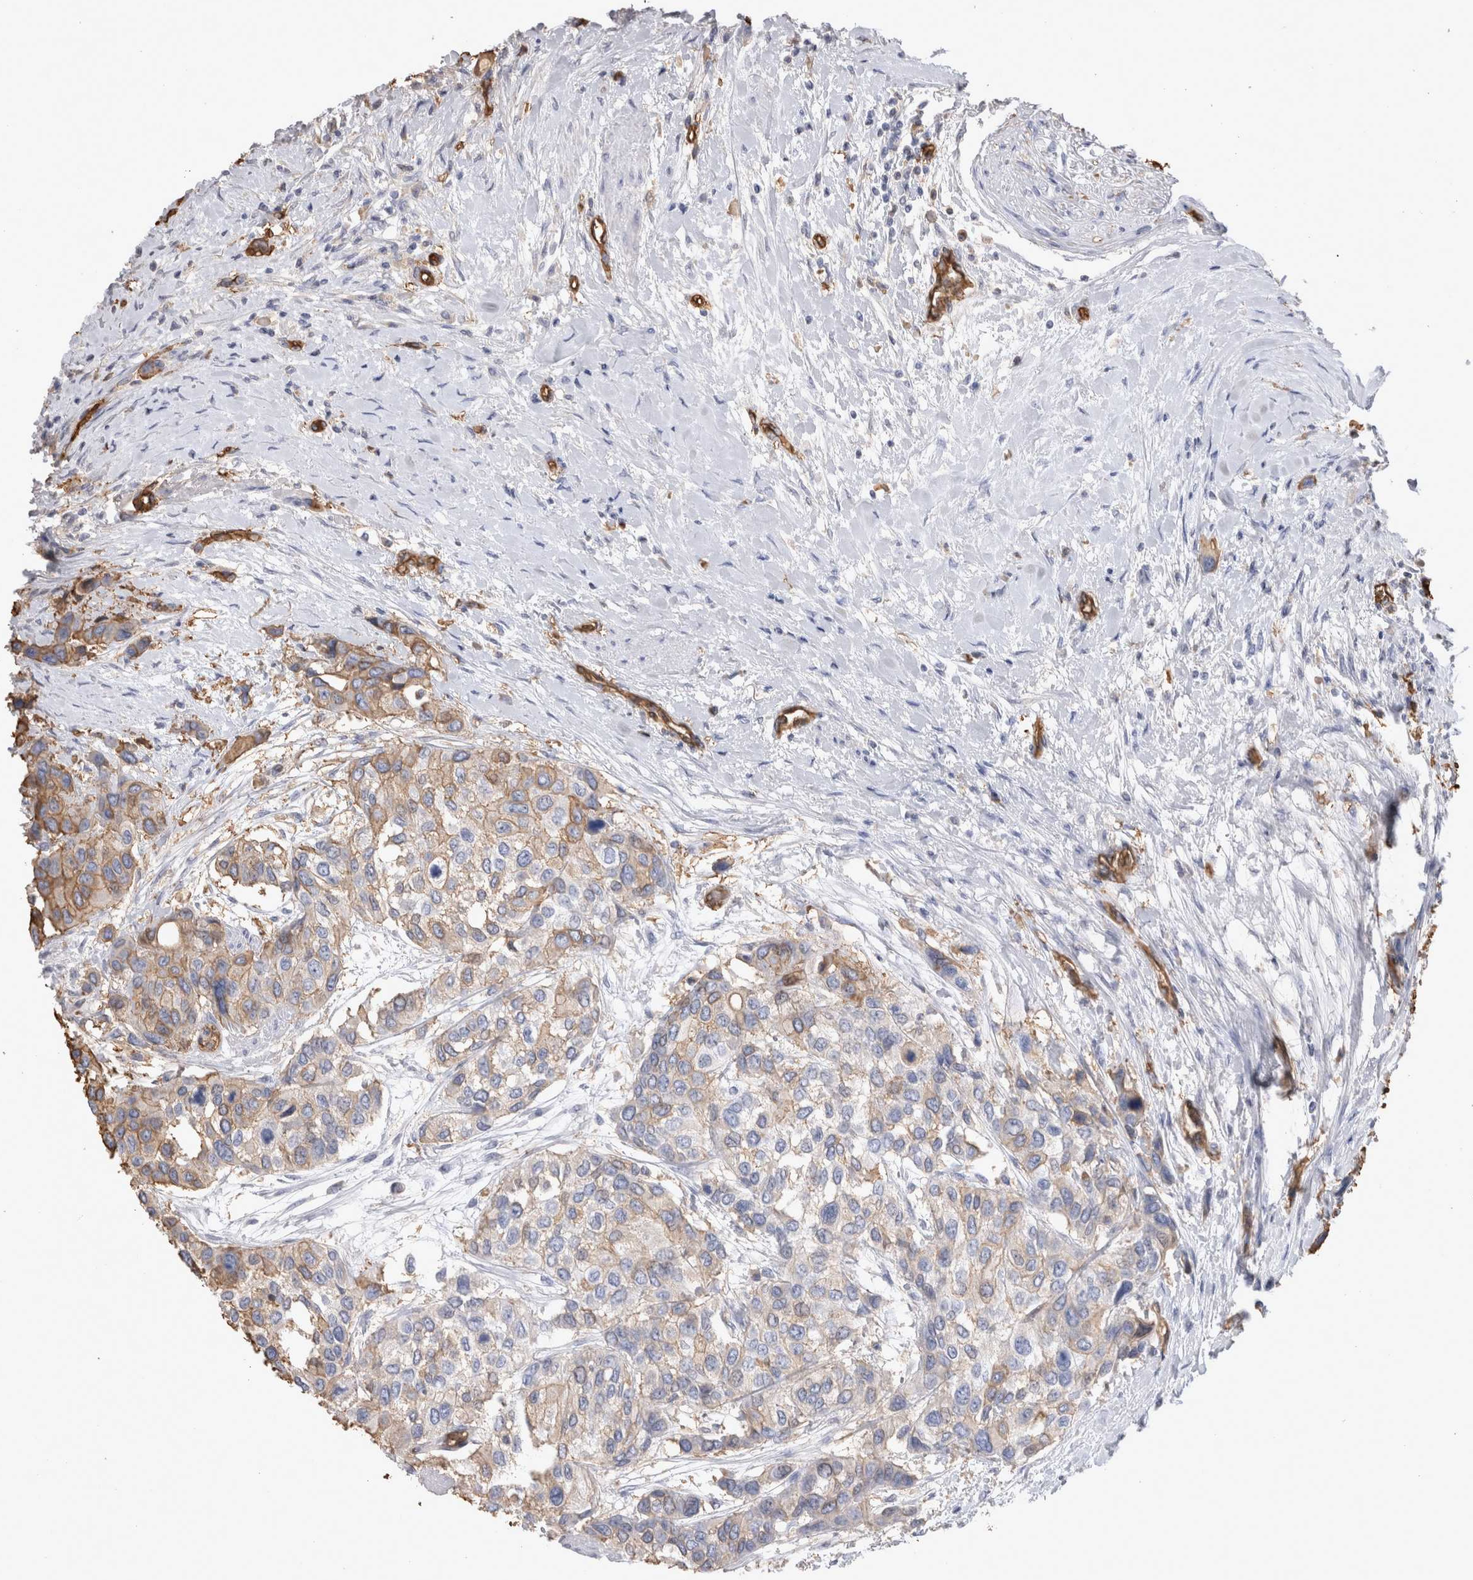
{"staining": {"intensity": "weak", "quantity": "25%-75%", "location": "cytoplasmic/membranous"}, "tissue": "urothelial cancer", "cell_type": "Tumor cells", "image_type": "cancer", "snomed": [{"axis": "morphology", "description": "Urothelial carcinoma, High grade"}, {"axis": "topography", "description": "Urinary bladder"}], "caption": "About 25%-75% of tumor cells in human urothelial cancer reveal weak cytoplasmic/membranous protein staining as visualized by brown immunohistochemical staining.", "gene": "IL17RC", "patient": {"sex": "female", "age": 56}}